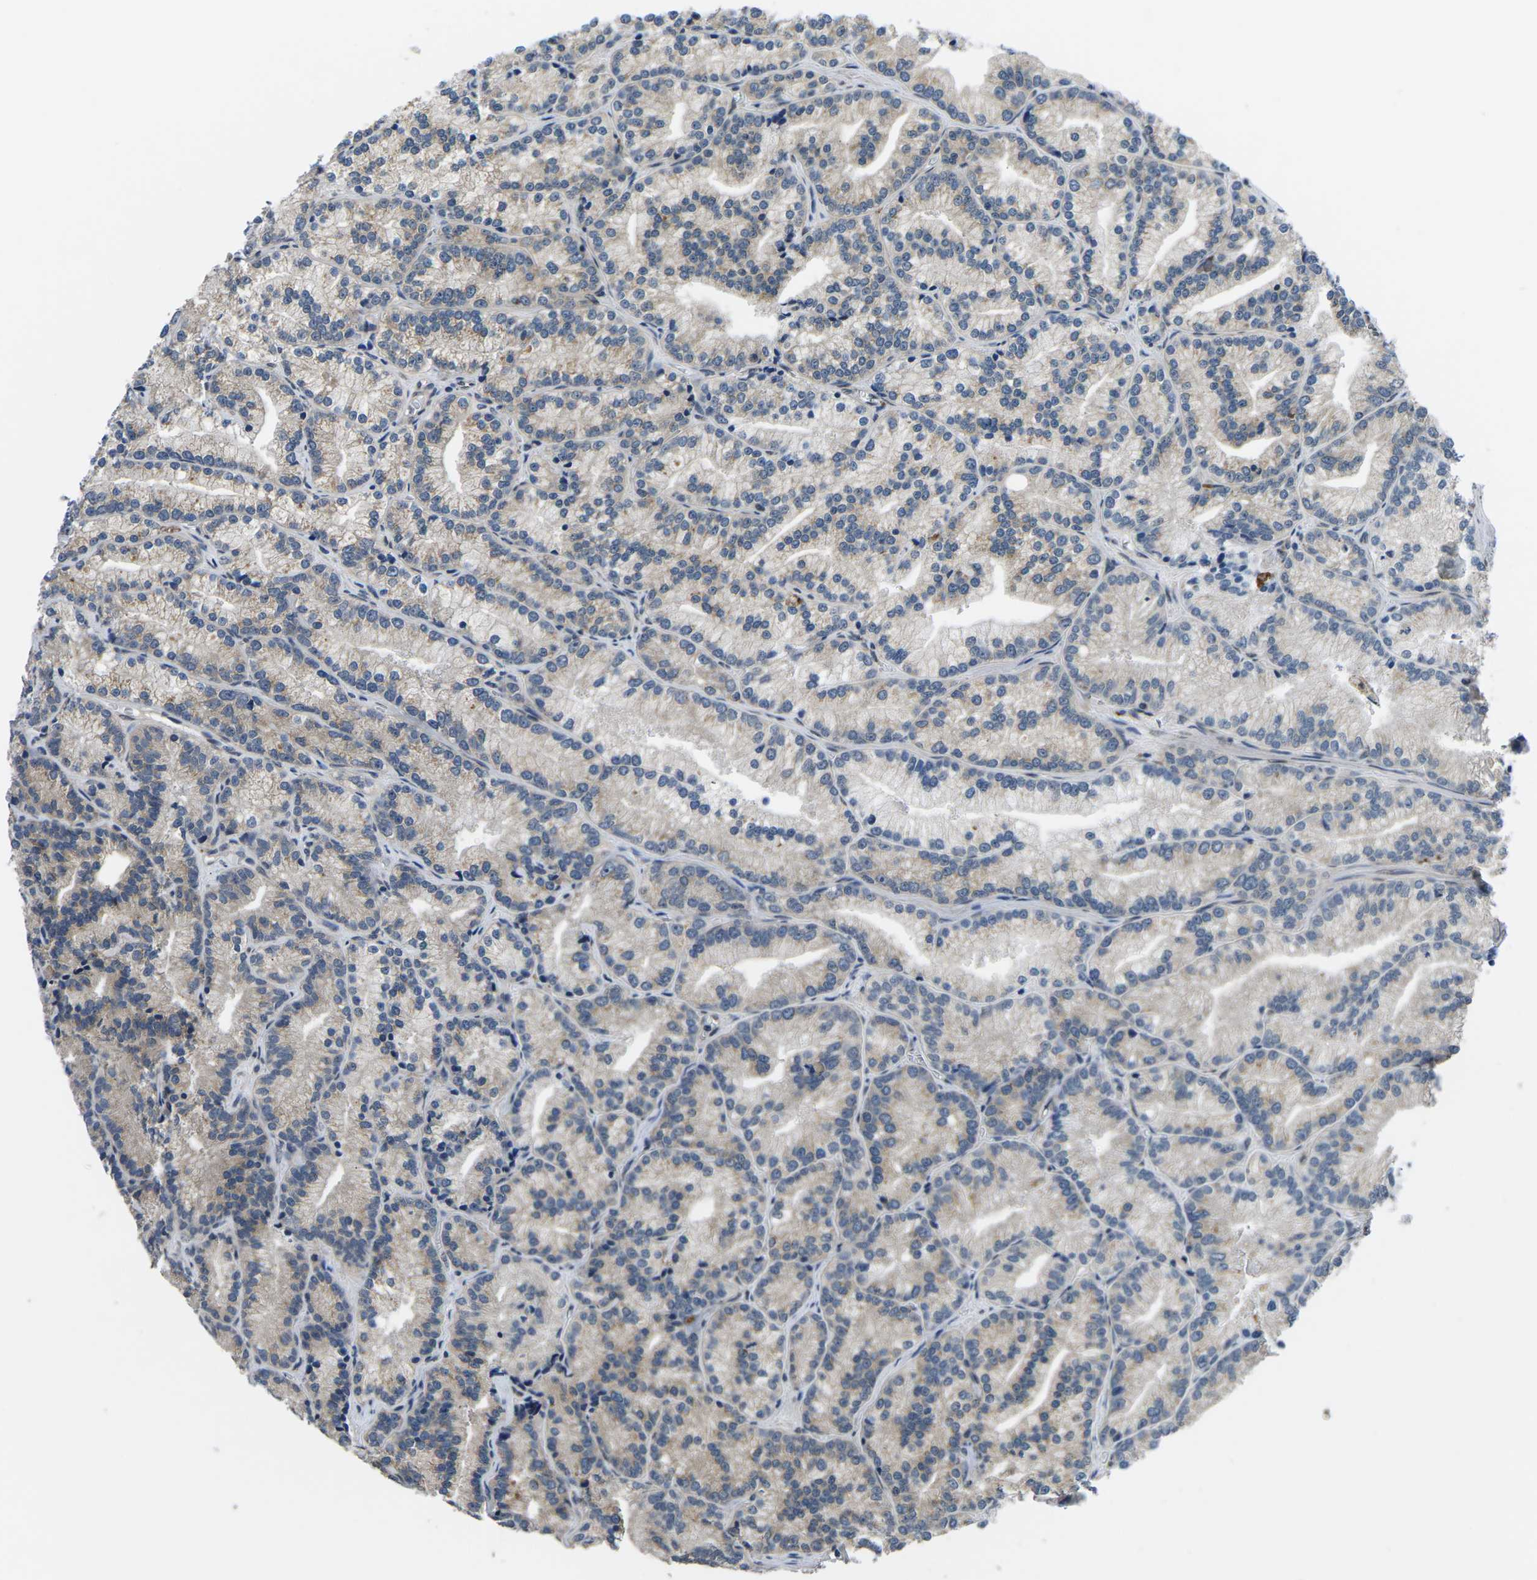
{"staining": {"intensity": "weak", "quantity": "25%-75%", "location": "cytoplasmic/membranous"}, "tissue": "prostate cancer", "cell_type": "Tumor cells", "image_type": "cancer", "snomed": [{"axis": "morphology", "description": "Adenocarcinoma, Low grade"}, {"axis": "topography", "description": "Prostate"}], "caption": "A histopathology image of human low-grade adenocarcinoma (prostate) stained for a protein demonstrates weak cytoplasmic/membranous brown staining in tumor cells.", "gene": "SNX10", "patient": {"sex": "male", "age": 89}}